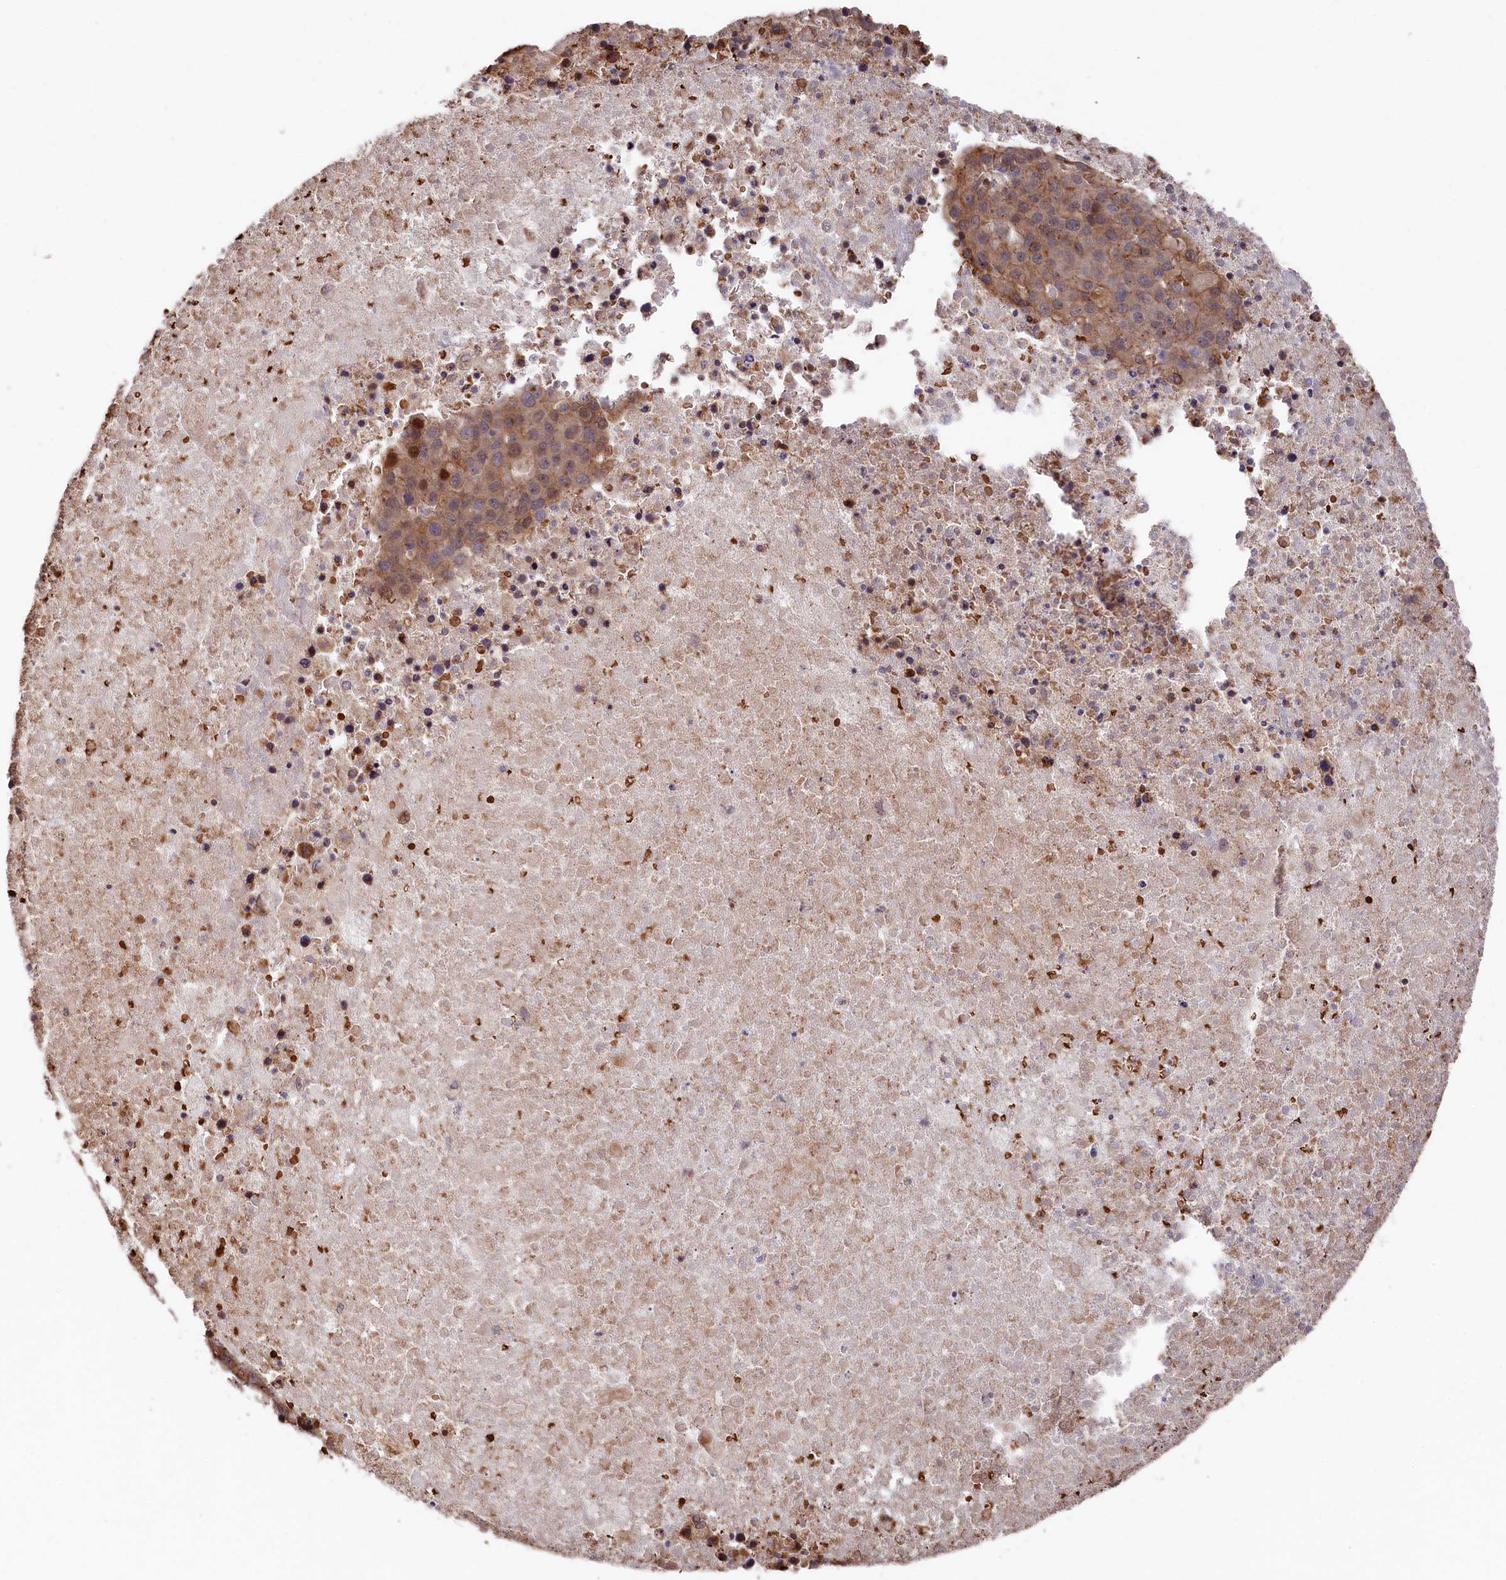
{"staining": {"intensity": "weak", "quantity": ">75%", "location": "cytoplasmic/membranous"}, "tissue": "pancreatic cancer", "cell_type": "Tumor cells", "image_type": "cancer", "snomed": [{"axis": "morphology", "description": "Adenocarcinoma, NOS"}, {"axis": "topography", "description": "Pancreas"}], "caption": "Immunohistochemical staining of adenocarcinoma (pancreatic) reveals low levels of weak cytoplasmic/membranous expression in about >75% of tumor cells.", "gene": "TNKS1BP1", "patient": {"sex": "female", "age": 61}}